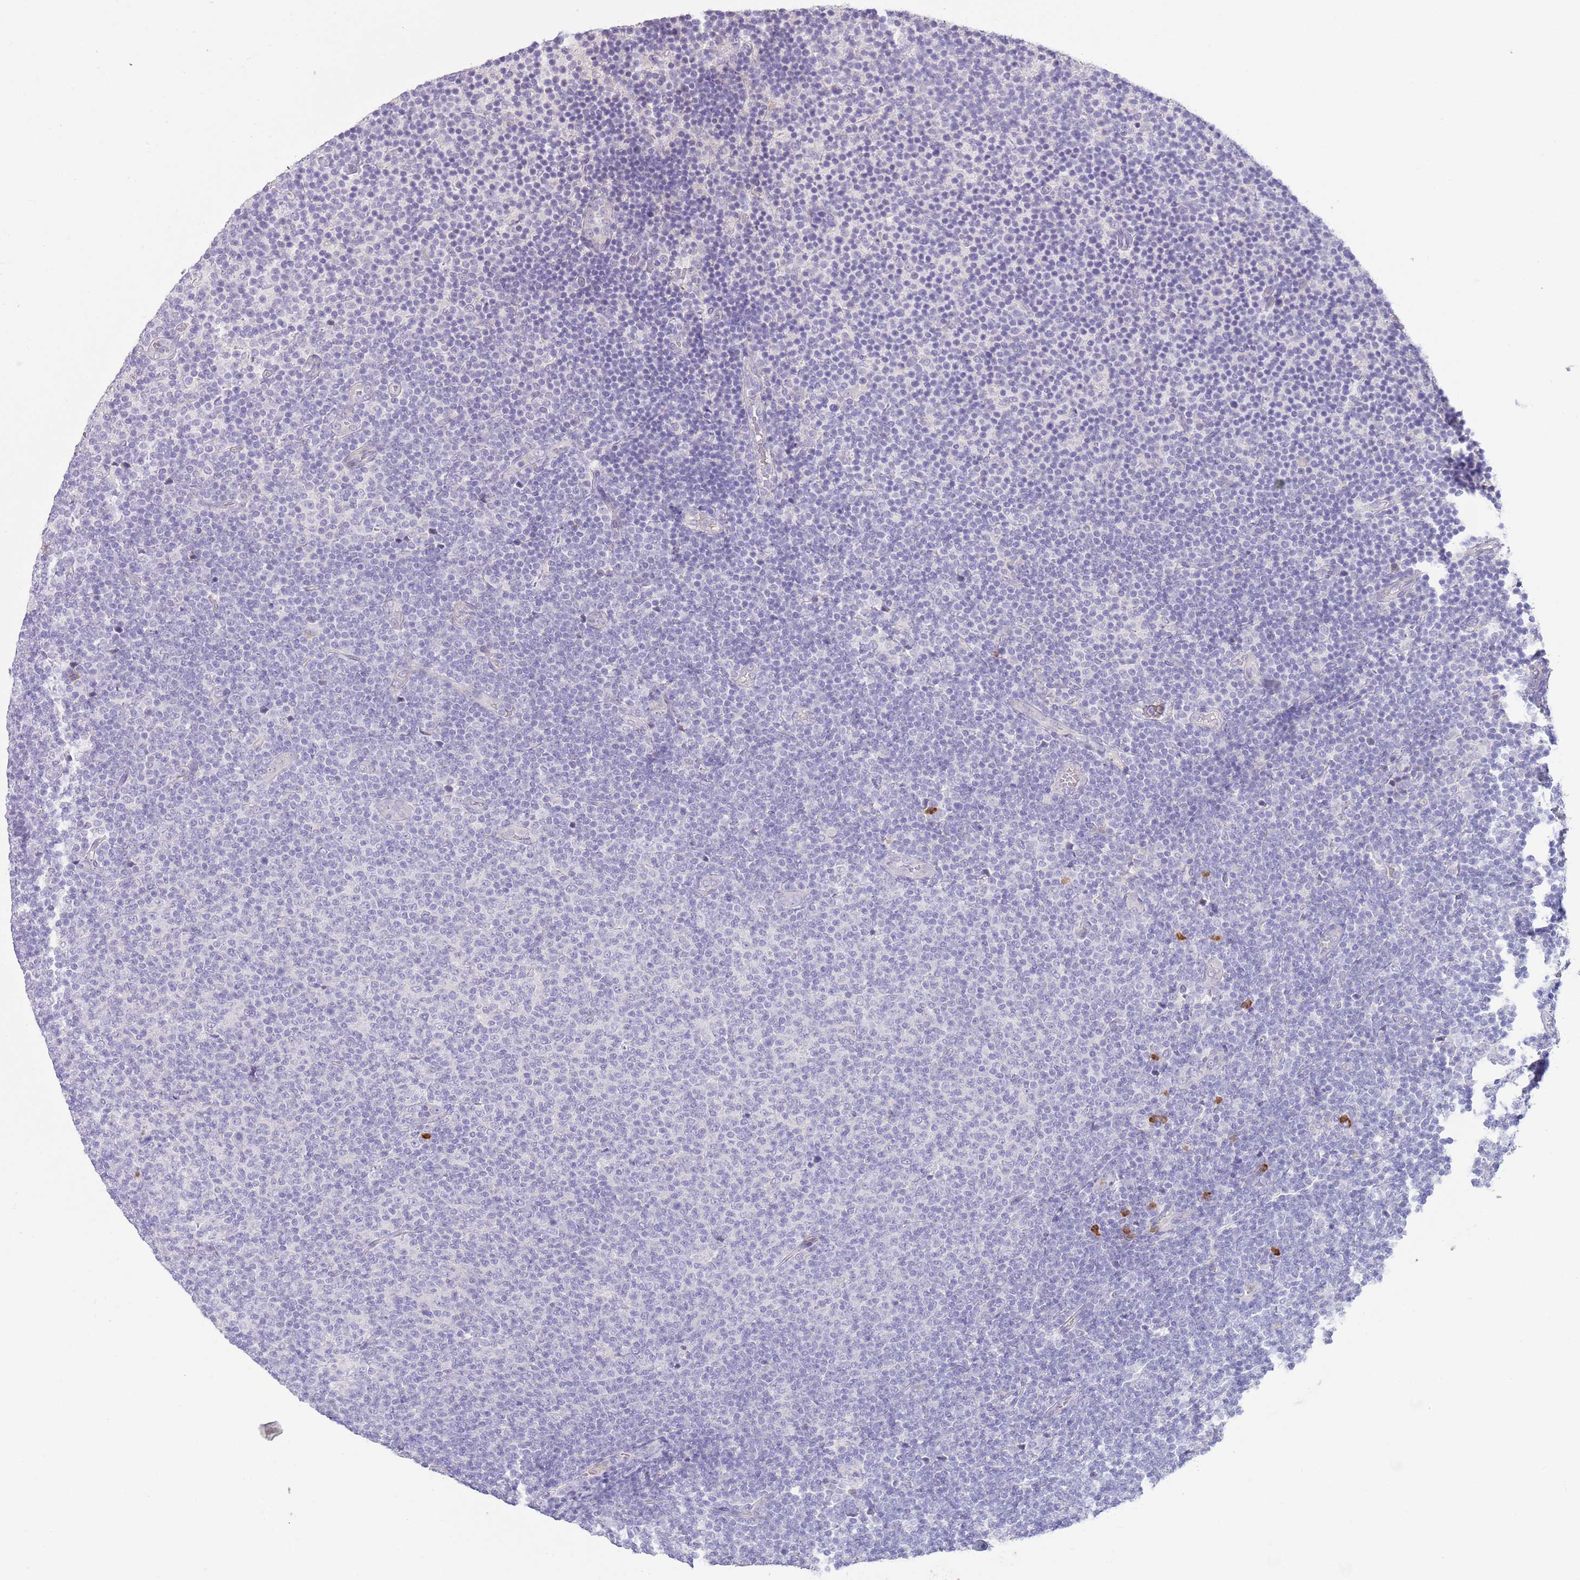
{"staining": {"intensity": "negative", "quantity": "none", "location": "none"}, "tissue": "lymphoma", "cell_type": "Tumor cells", "image_type": "cancer", "snomed": [{"axis": "morphology", "description": "Malignant lymphoma, non-Hodgkin's type, Low grade"}, {"axis": "topography", "description": "Lymph node"}], "caption": "This is a photomicrograph of IHC staining of malignant lymphoma, non-Hodgkin's type (low-grade), which shows no staining in tumor cells.", "gene": "IGFL4", "patient": {"sex": "male", "age": 66}}